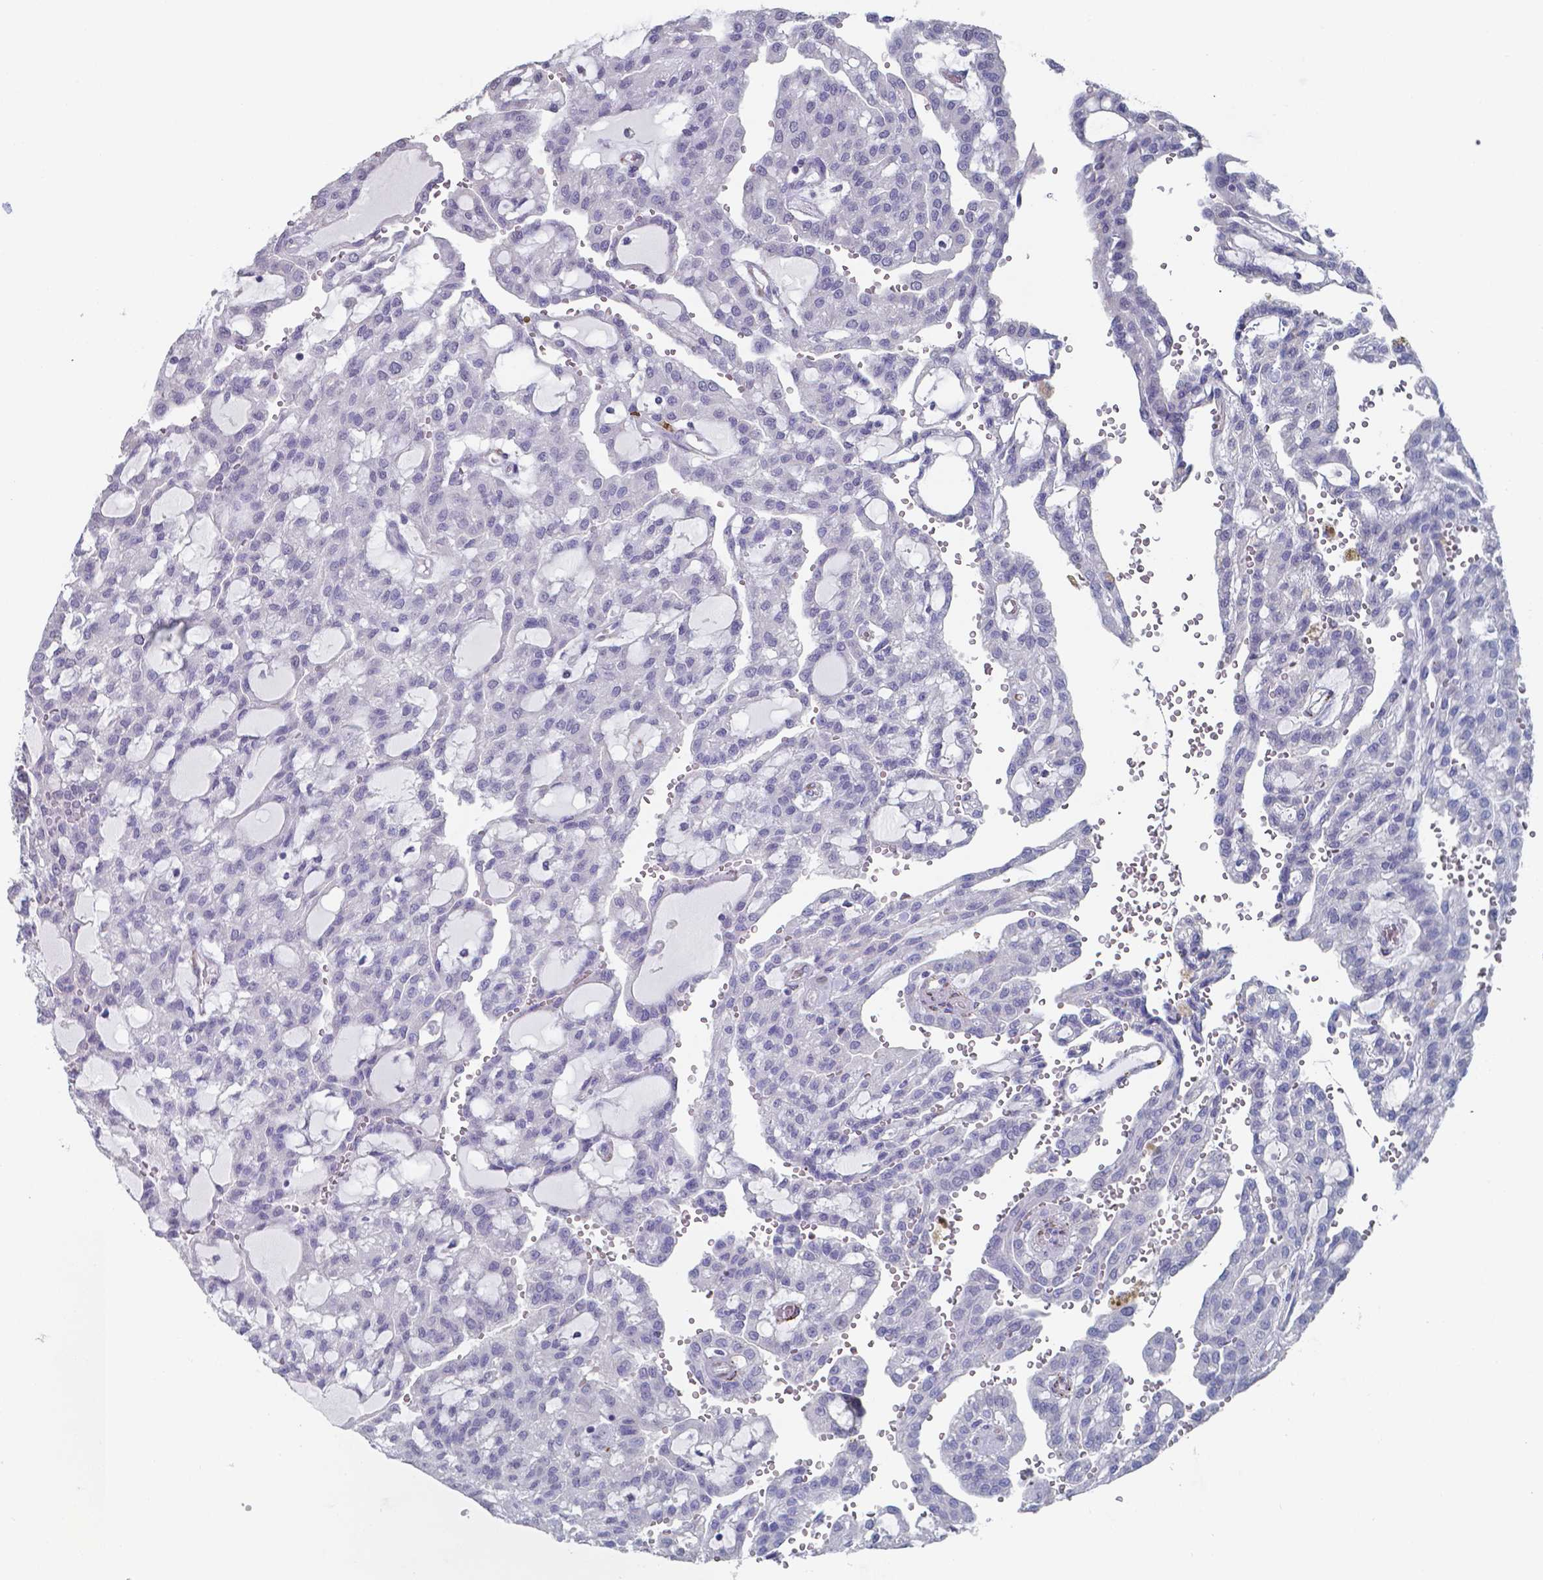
{"staining": {"intensity": "negative", "quantity": "none", "location": "none"}, "tissue": "renal cancer", "cell_type": "Tumor cells", "image_type": "cancer", "snomed": [{"axis": "morphology", "description": "Adenocarcinoma, NOS"}, {"axis": "topography", "description": "Kidney"}], "caption": "This is a image of IHC staining of adenocarcinoma (renal), which shows no staining in tumor cells.", "gene": "PLA2R1", "patient": {"sex": "male", "age": 63}}